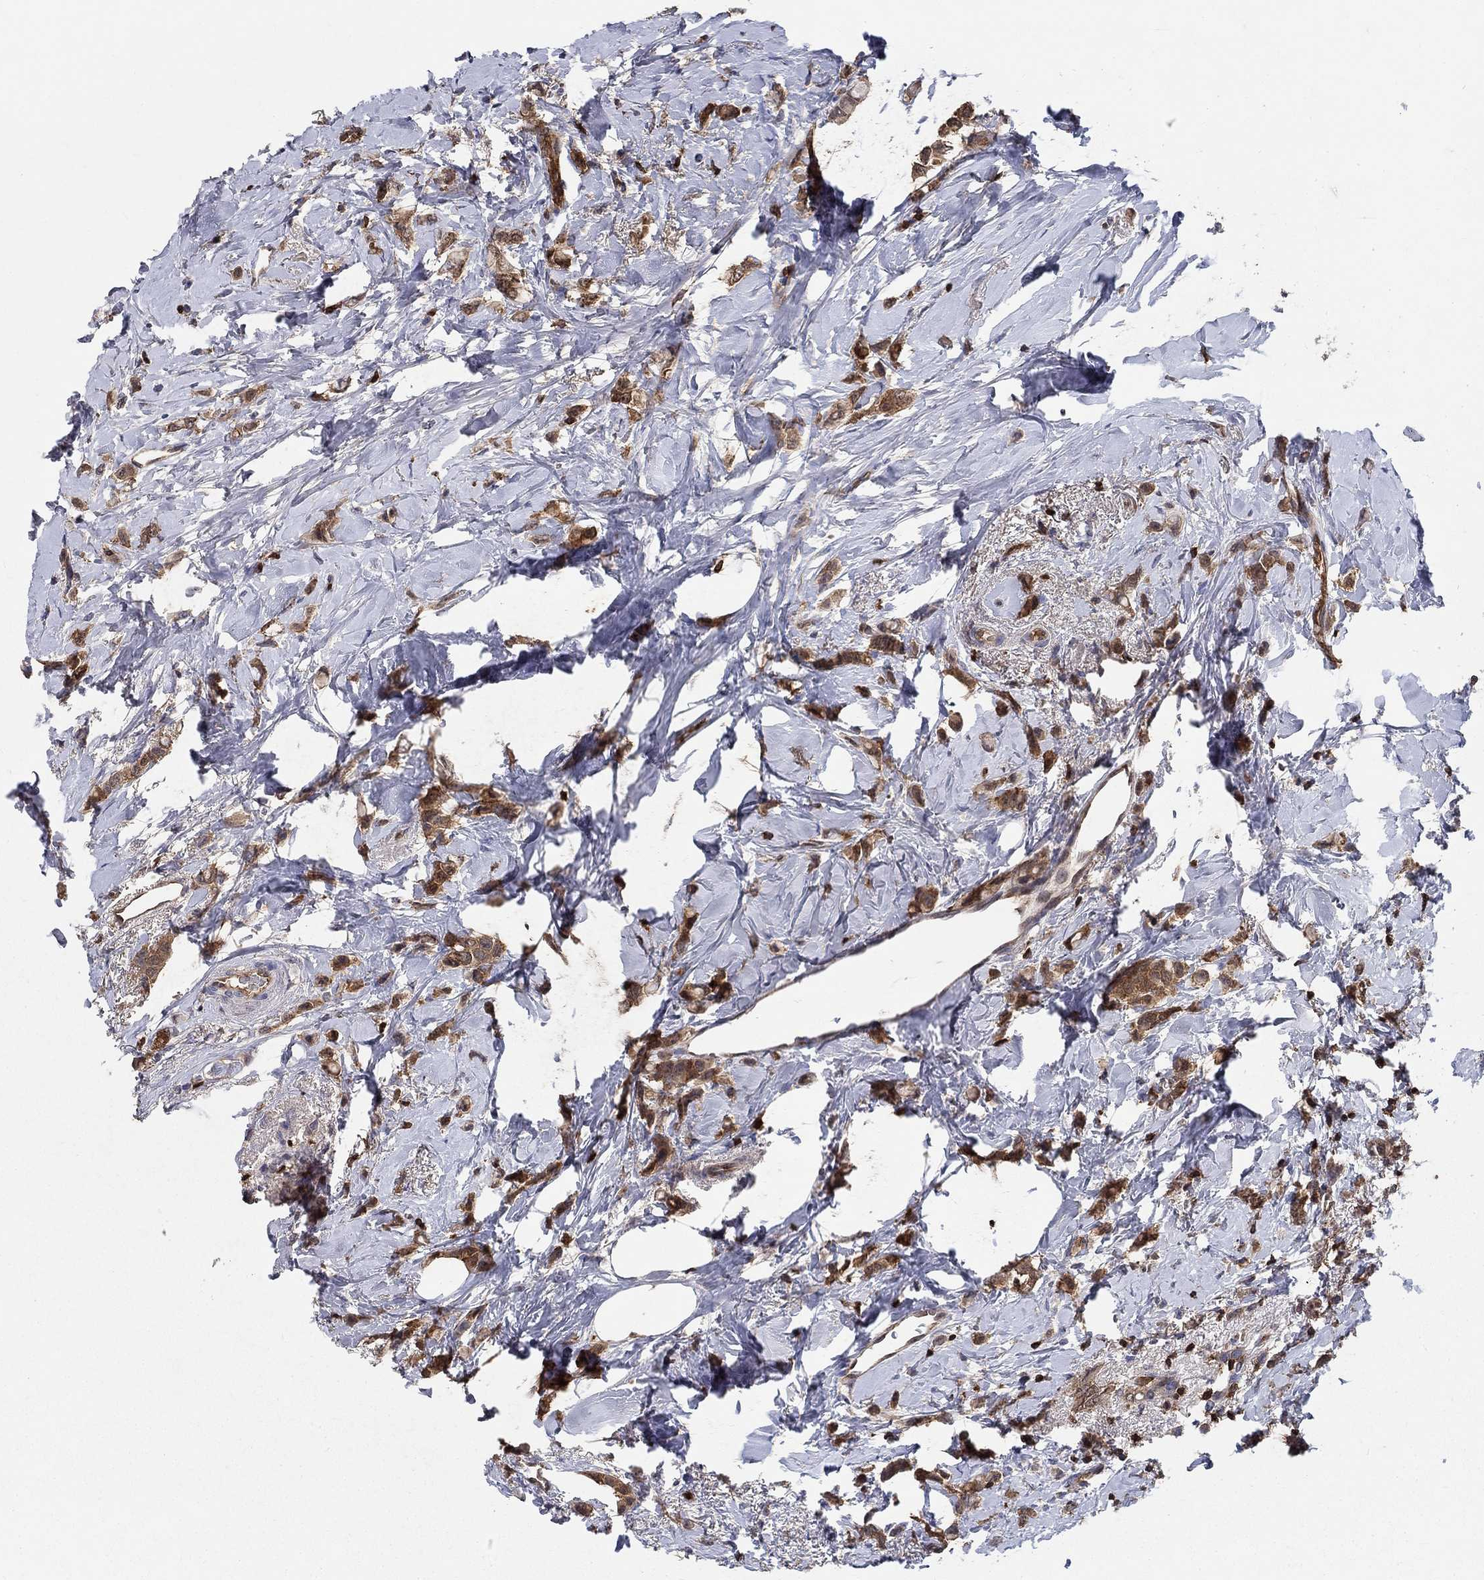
{"staining": {"intensity": "moderate", "quantity": ">75%", "location": "cytoplasmic/membranous"}, "tissue": "breast cancer", "cell_type": "Tumor cells", "image_type": "cancer", "snomed": [{"axis": "morphology", "description": "Lobular carcinoma"}, {"axis": "topography", "description": "Breast"}], "caption": "A high-resolution photomicrograph shows IHC staining of breast lobular carcinoma, which demonstrates moderate cytoplasmic/membranous expression in about >75% of tumor cells.", "gene": "AGFG2", "patient": {"sex": "female", "age": 66}}